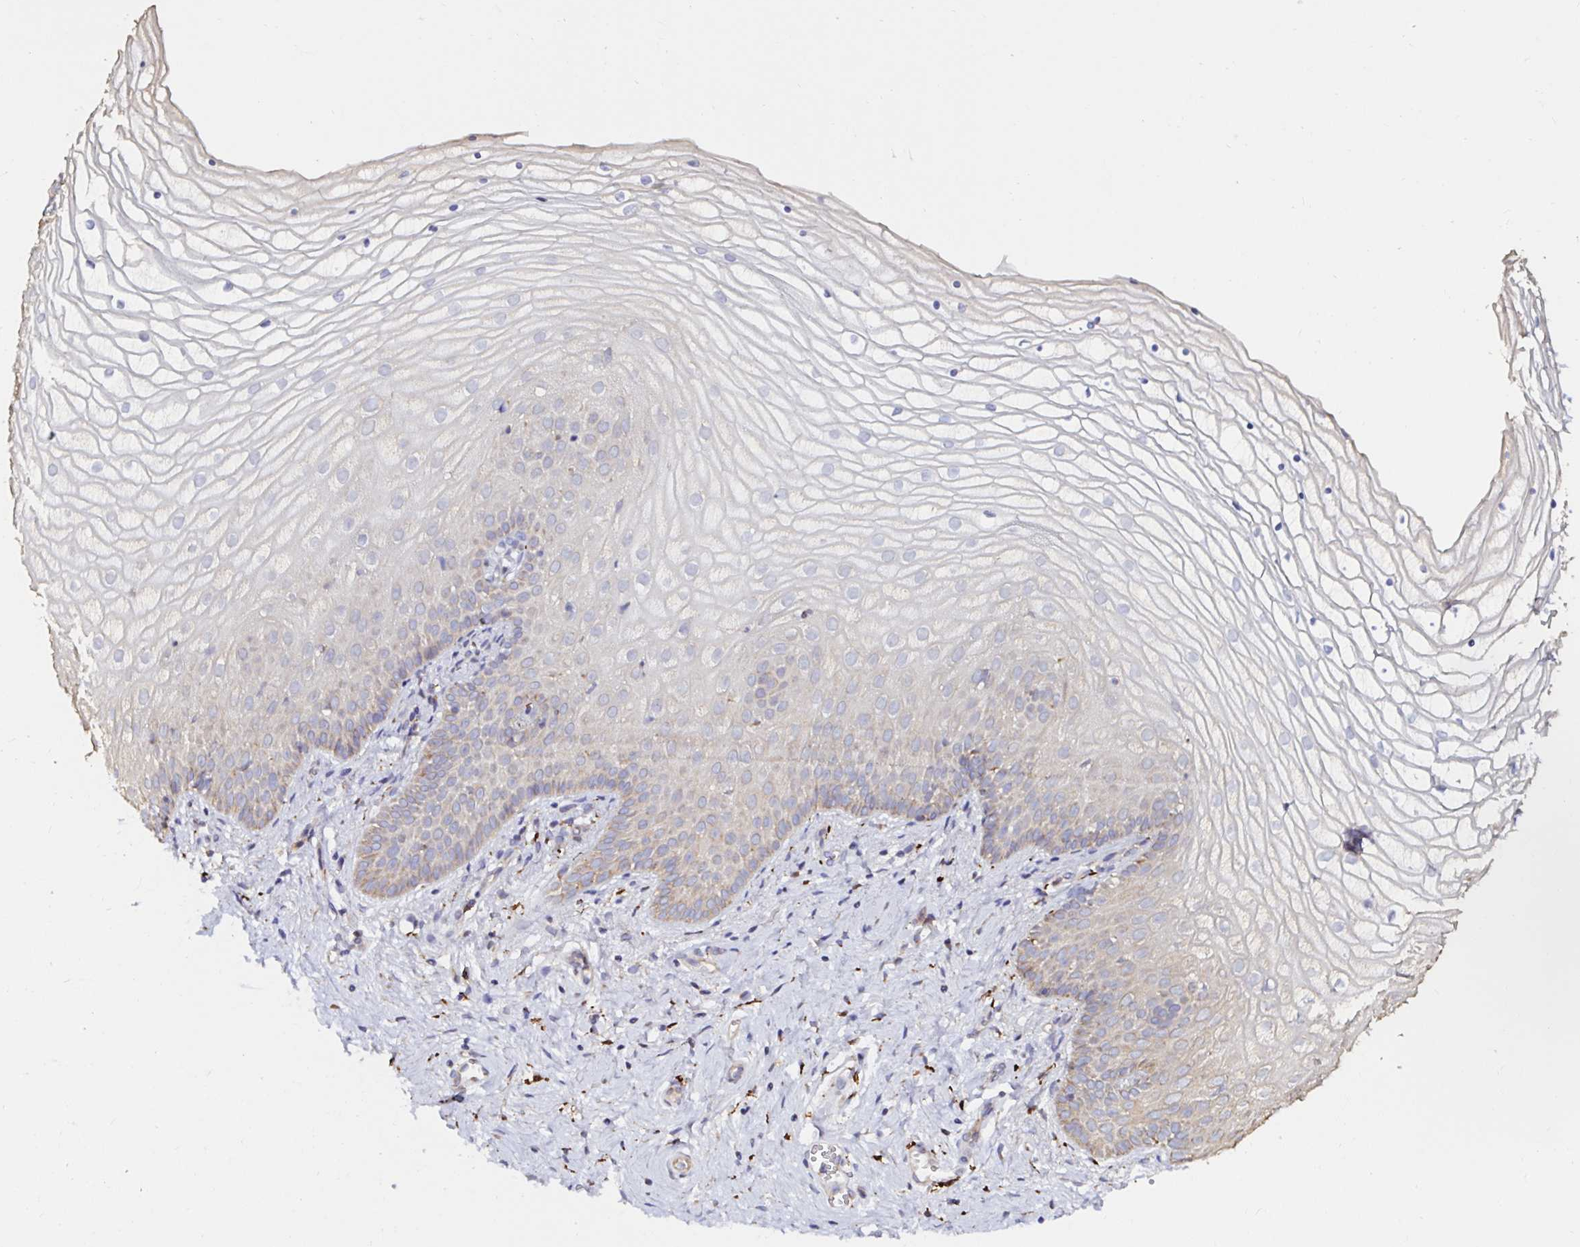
{"staining": {"intensity": "weak", "quantity": "25%-75%", "location": "cytoplasmic/membranous"}, "tissue": "vagina", "cell_type": "Squamous epithelial cells", "image_type": "normal", "snomed": [{"axis": "morphology", "description": "Normal tissue, NOS"}, {"axis": "topography", "description": "Vagina"}], "caption": "Benign vagina shows weak cytoplasmic/membranous staining in about 25%-75% of squamous epithelial cells.", "gene": "MSR1", "patient": {"sex": "female", "age": 56}}